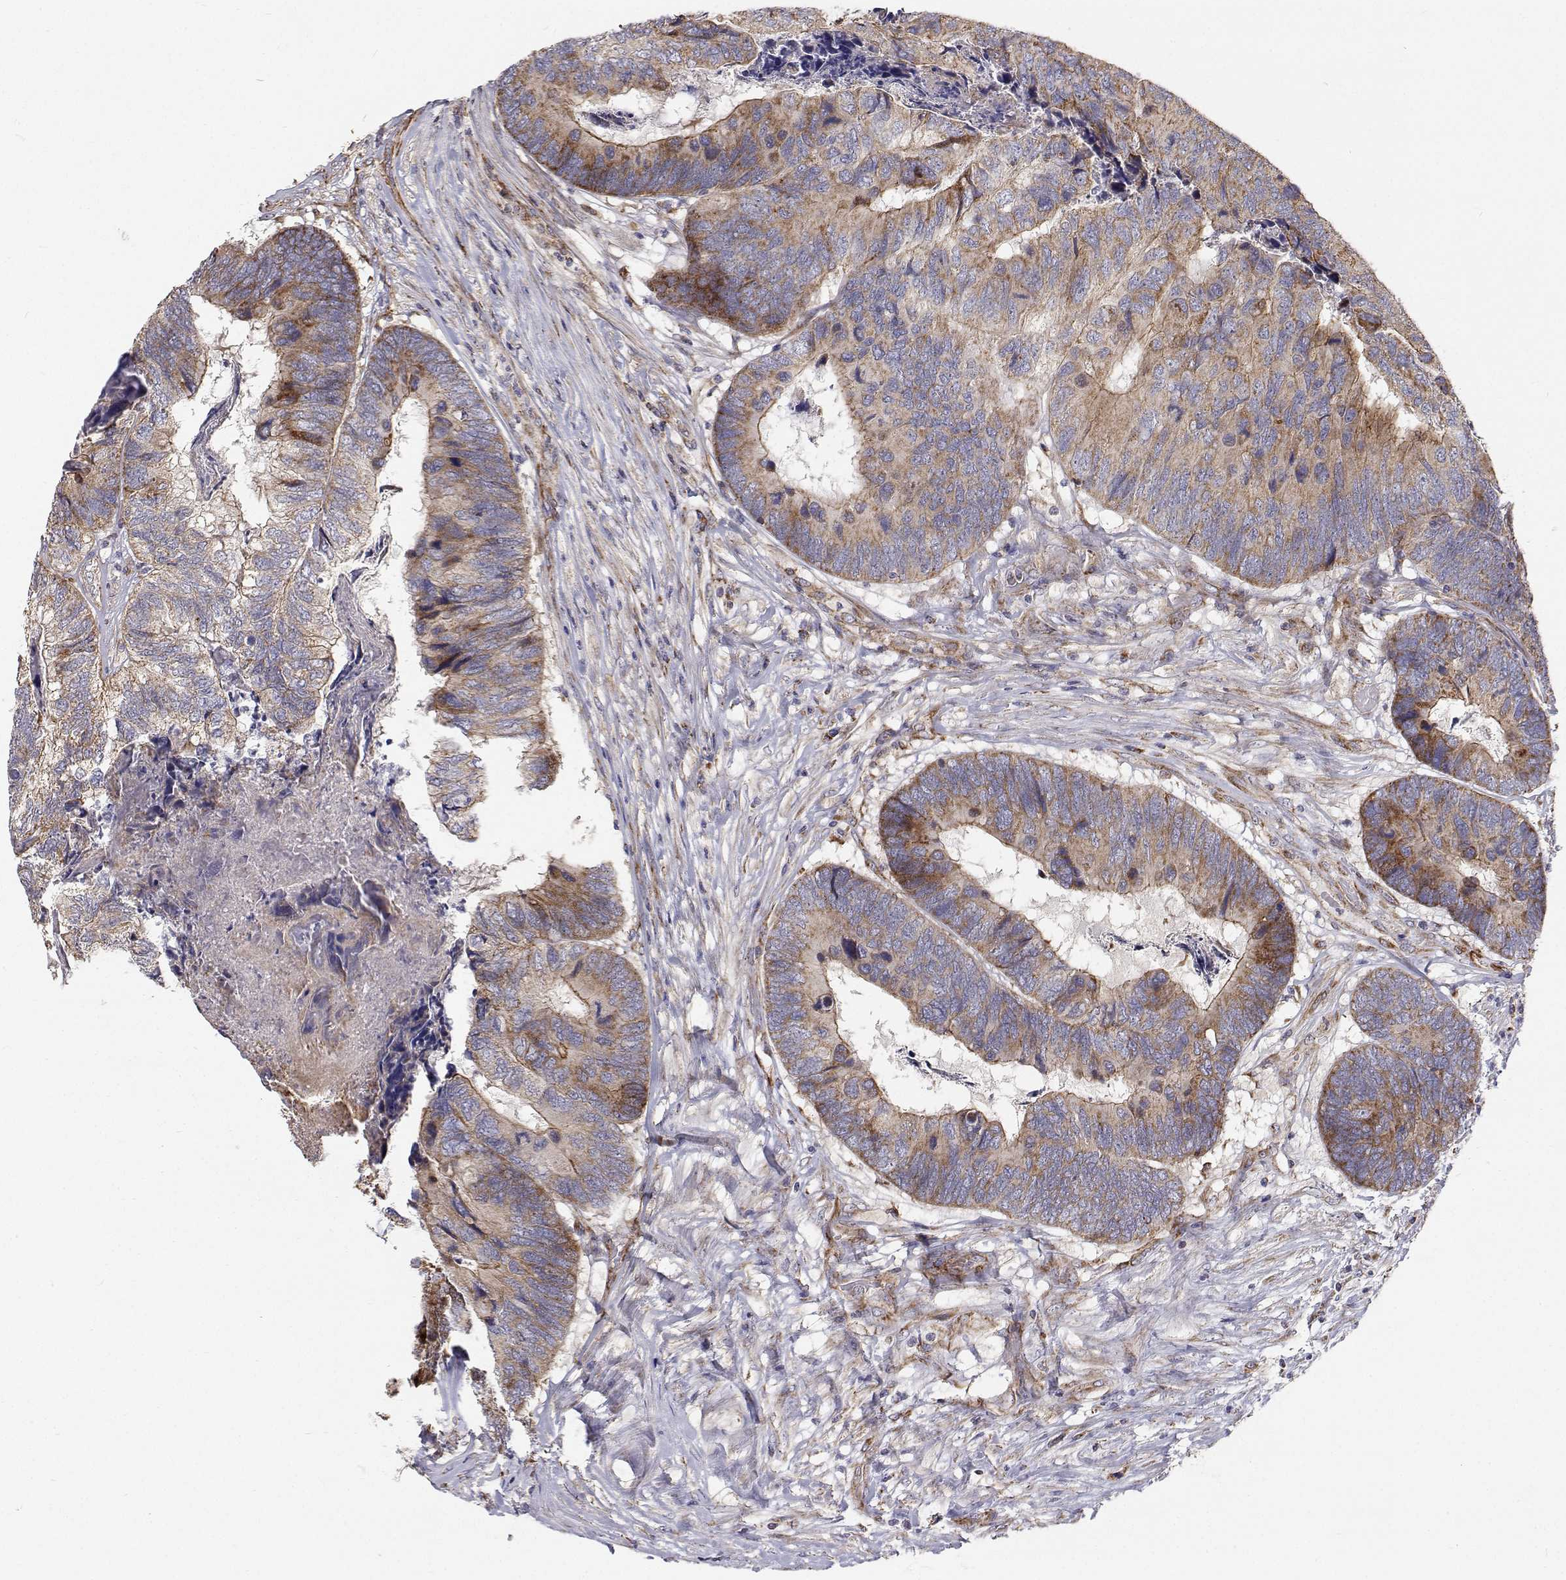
{"staining": {"intensity": "moderate", "quantity": "<25%", "location": "cytoplasmic/membranous"}, "tissue": "colorectal cancer", "cell_type": "Tumor cells", "image_type": "cancer", "snomed": [{"axis": "morphology", "description": "Adenocarcinoma, NOS"}, {"axis": "topography", "description": "Colon"}], "caption": "Human adenocarcinoma (colorectal) stained with a protein marker reveals moderate staining in tumor cells.", "gene": "SPICE1", "patient": {"sex": "female", "age": 67}}